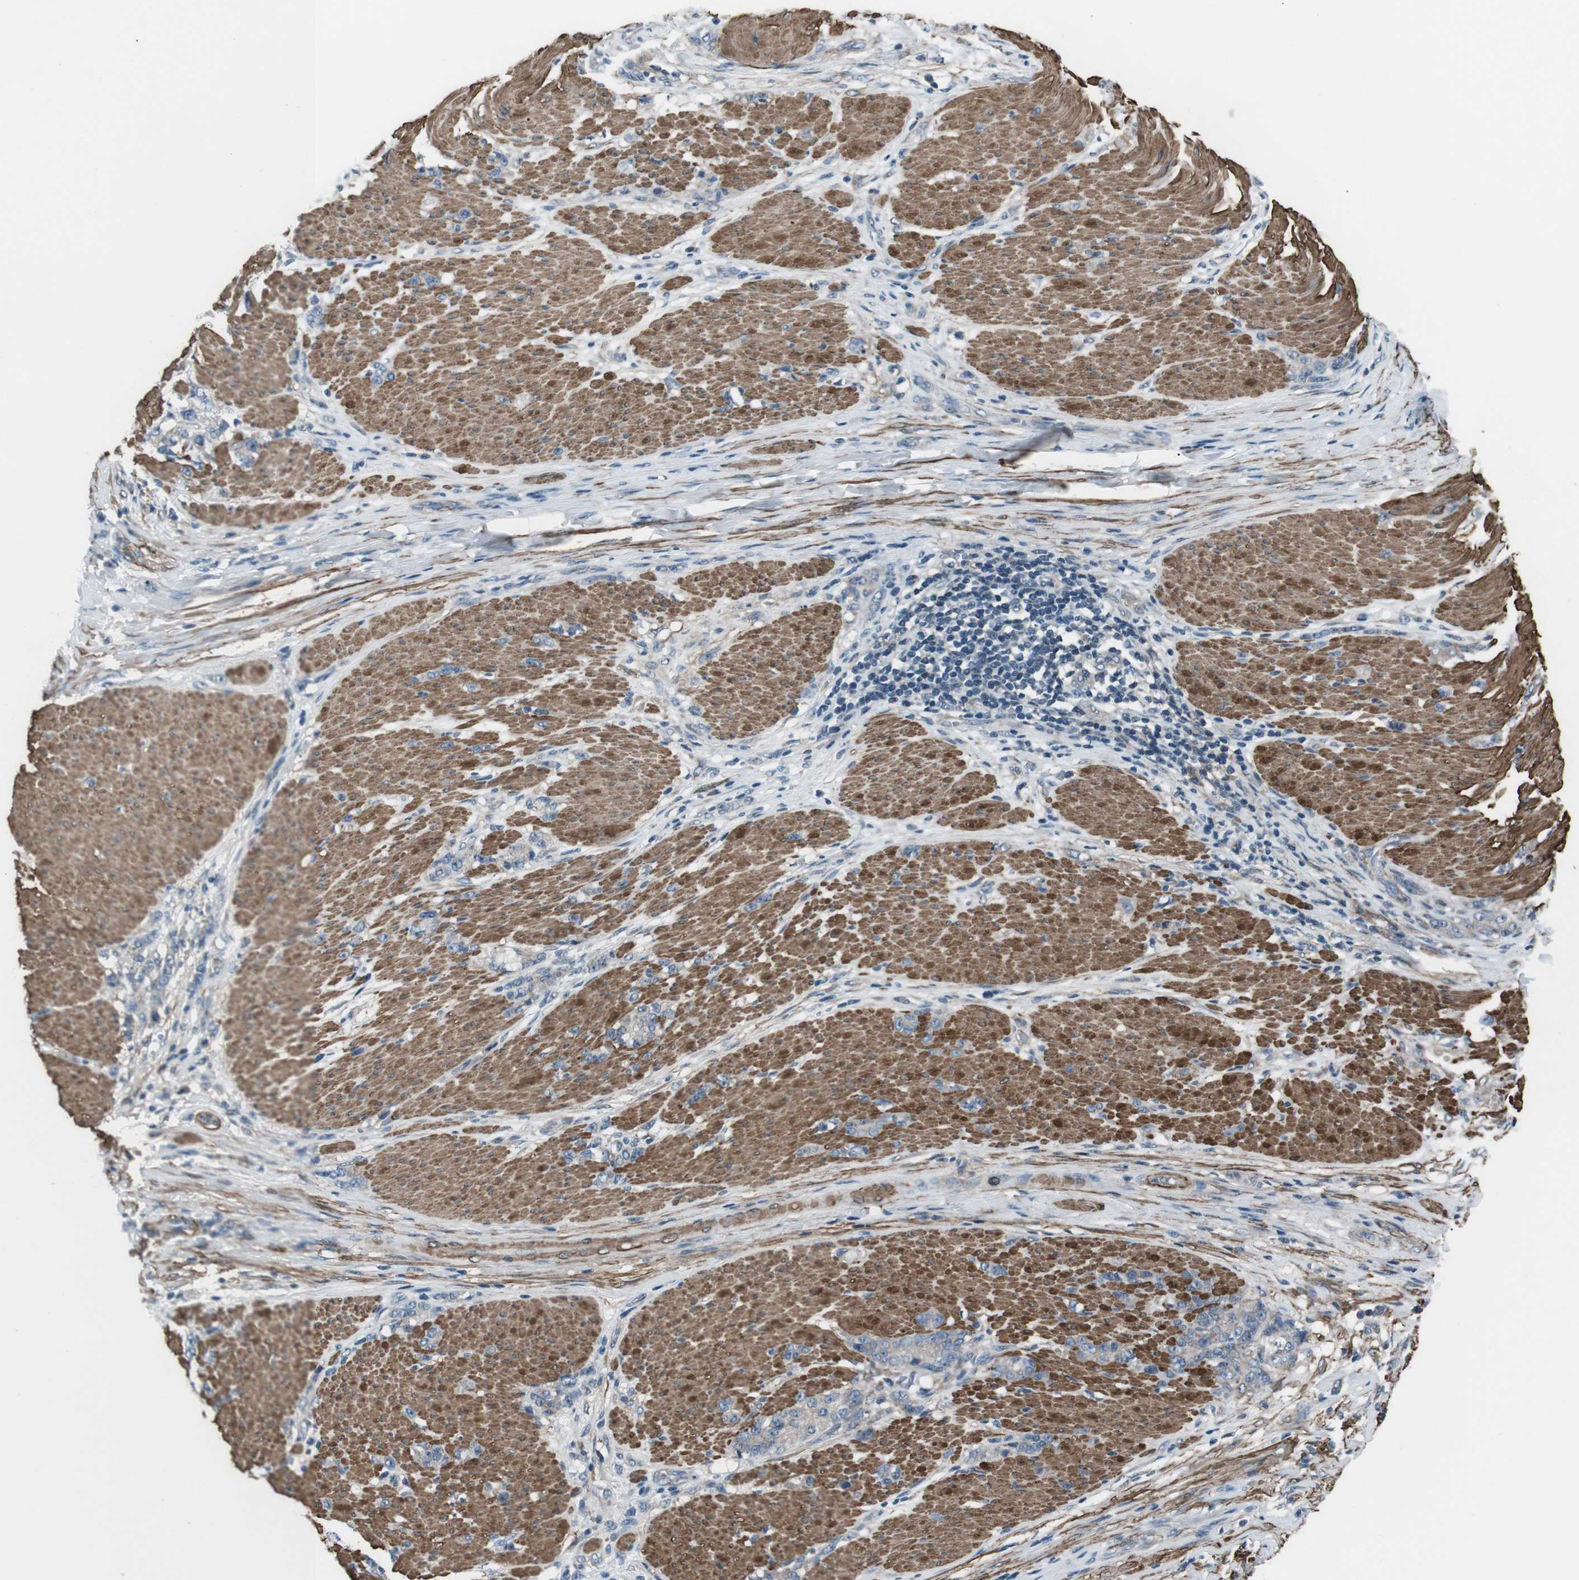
{"staining": {"intensity": "weak", "quantity": ">75%", "location": "cytoplasmic/membranous"}, "tissue": "stomach cancer", "cell_type": "Tumor cells", "image_type": "cancer", "snomed": [{"axis": "morphology", "description": "Adenocarcinoma, NOS"}, {"axis": "topography", "description": "Stomach, lower"}], "caption": "Immunohistochemistry (IHC) histopathology image of neoplastic tissue: stomach cancer (adenocarcinoma) stained using immunohistochemistry (IHC) displays low levels of weak protein expression localized specifically in the cytoplasmic/membranous of tumor cells, appearing as a cytoplasmic/membranous brown color.", "gene": "PDLIM5", "patient": {"sex": "male", "age": 88}}